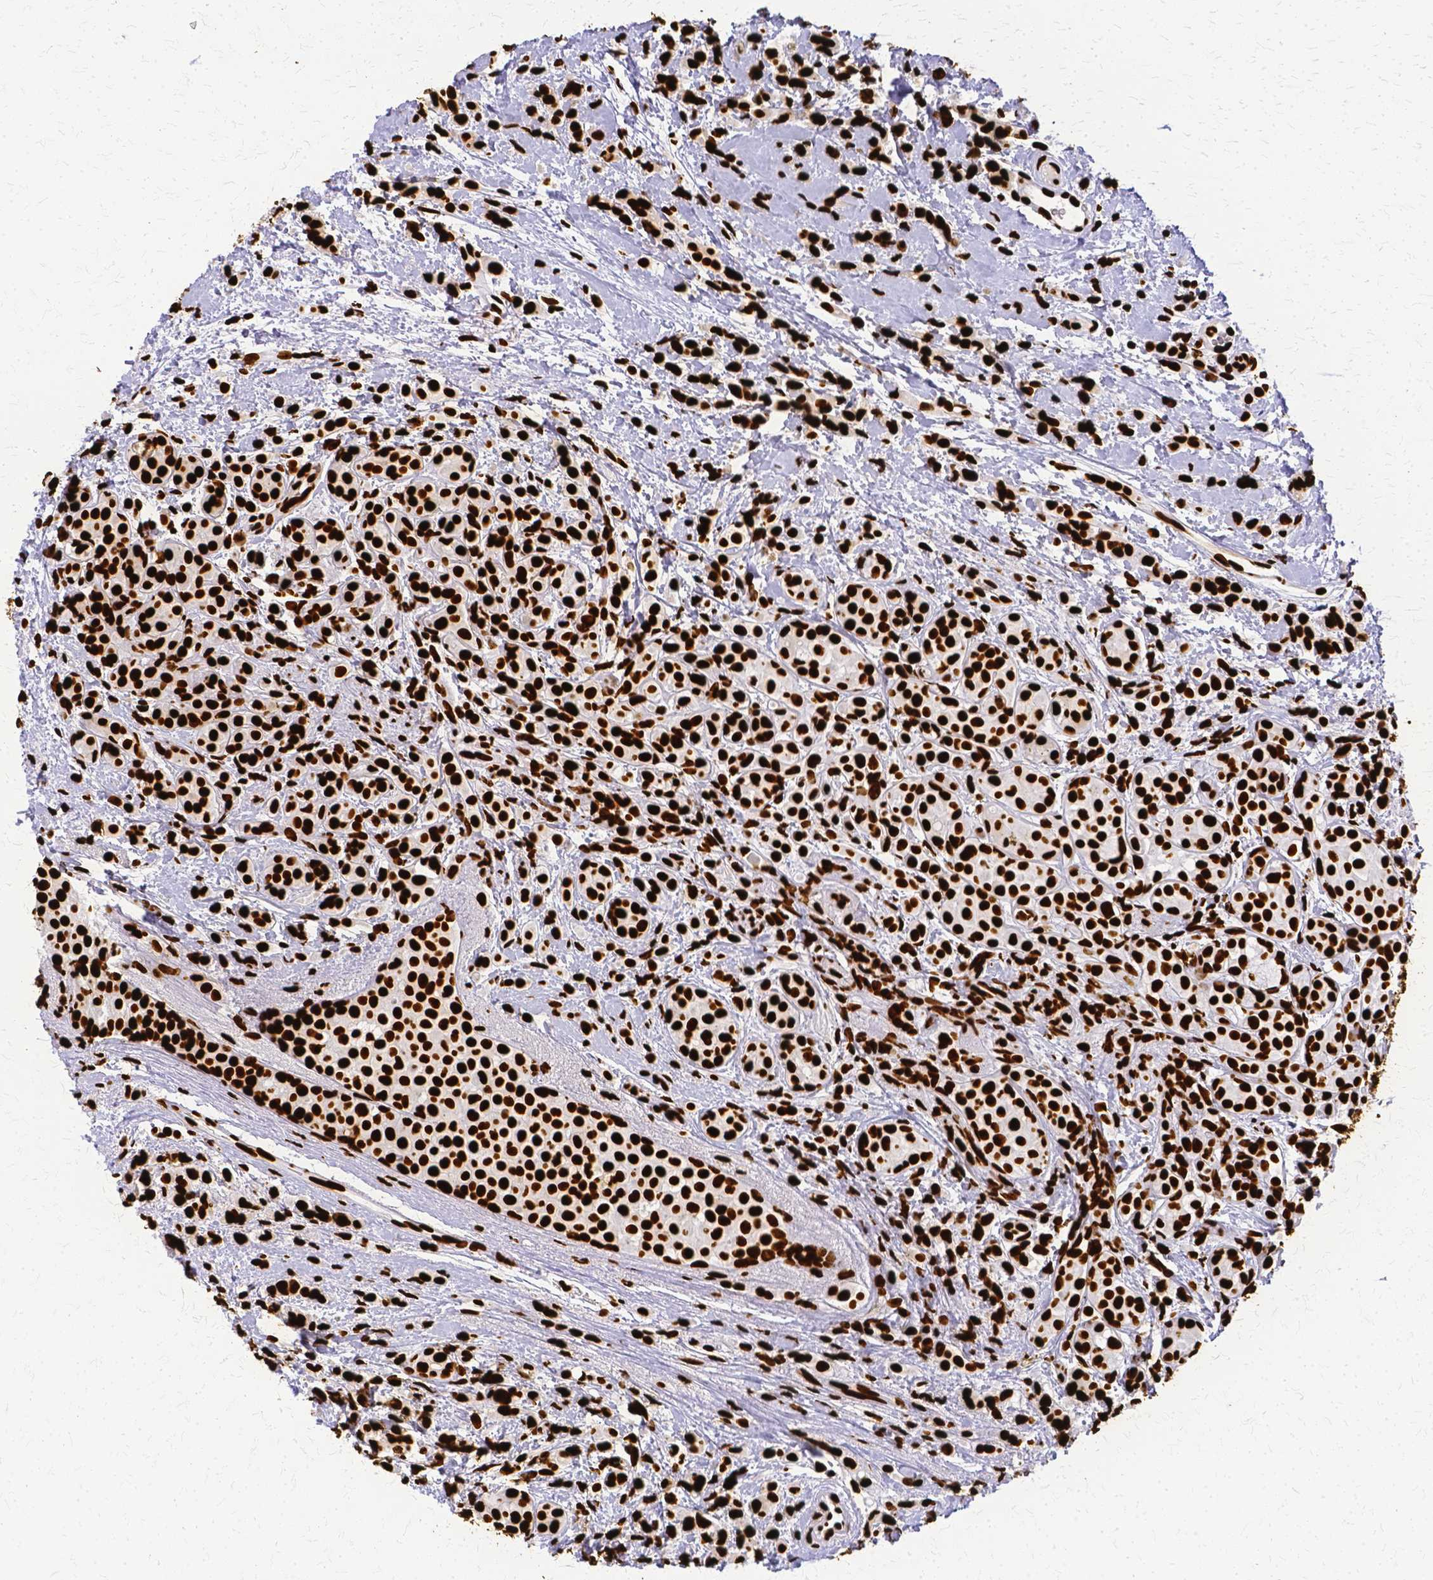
{"staining": {"intensity": "strong", "quantity": ">75%", "location": "nuclear"}, "tissue": "breast cancer", "cell_type": "Tumor cells", "image_type": "cancer", "snomed": [{"axis": "morphology", "description": "Lobular carcinoma"}, {"axis": "topography", "description": "Breast"}], "caption": "High-magnification brightfield microscopy of breast lobular carcinoma stained with DAB (3,3'-diaminobenzidine) (brown) and counterstained with hematoxylin (blue). tumor cells exhibit strong nuclear expression is identified in about>75% of cells.", "gene": "SFPQ", "patient": {"sex": "female", "age": 68}}